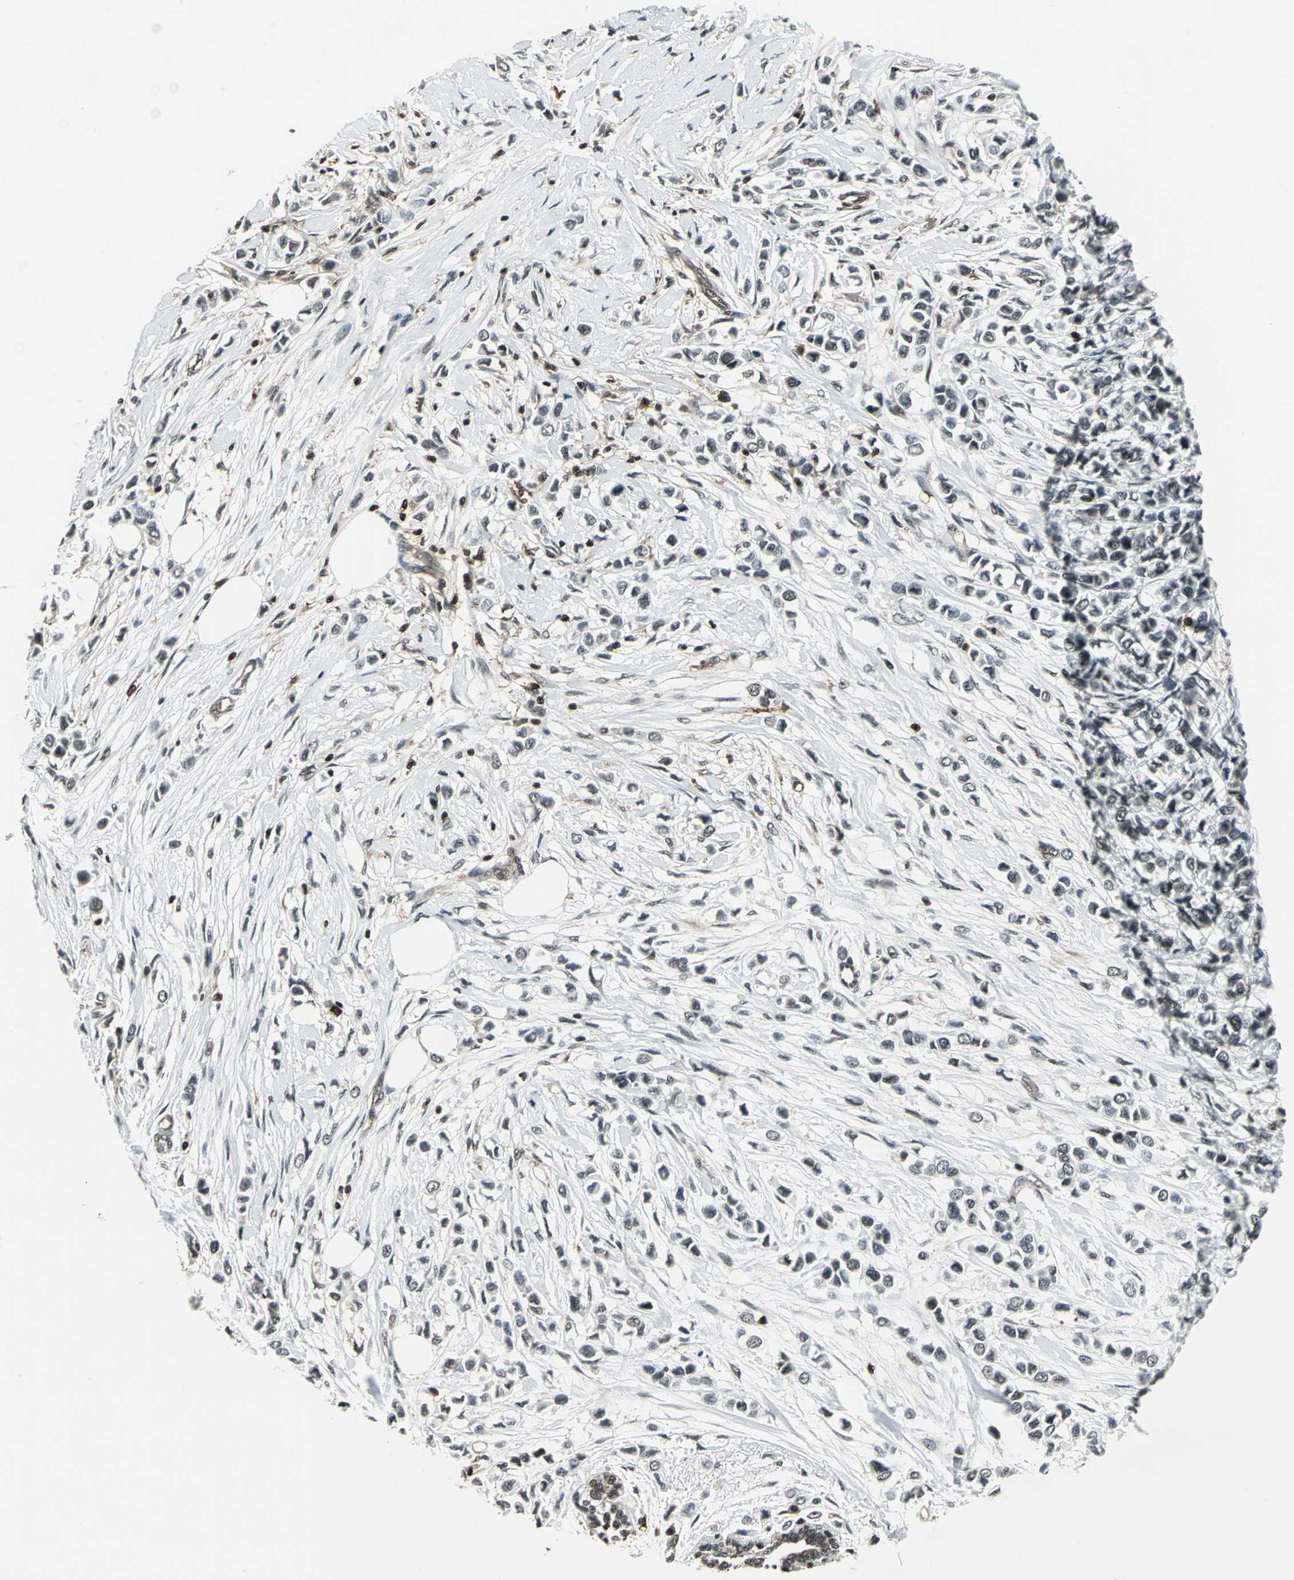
{"staining": {"intensity": "negative", "quantity": "none", "location": "none"}, "tissue": "breast cancer", "cell_type": "Tumor cells", "image_type": "cancer", "snomed": [{"axis": "morphology", "description": "Lobular carcinoma"}, {"axis": "topography", "description": "Breast"}], "caption": "IHC image of neoplastic tissue: human breast cancer stained with DAB (3,3'-diaminobenzidine) exhibits no significant protein expression in tumor cells.", "gene": "NR2C2", "patient": {"sex": "female", "age": 51}}